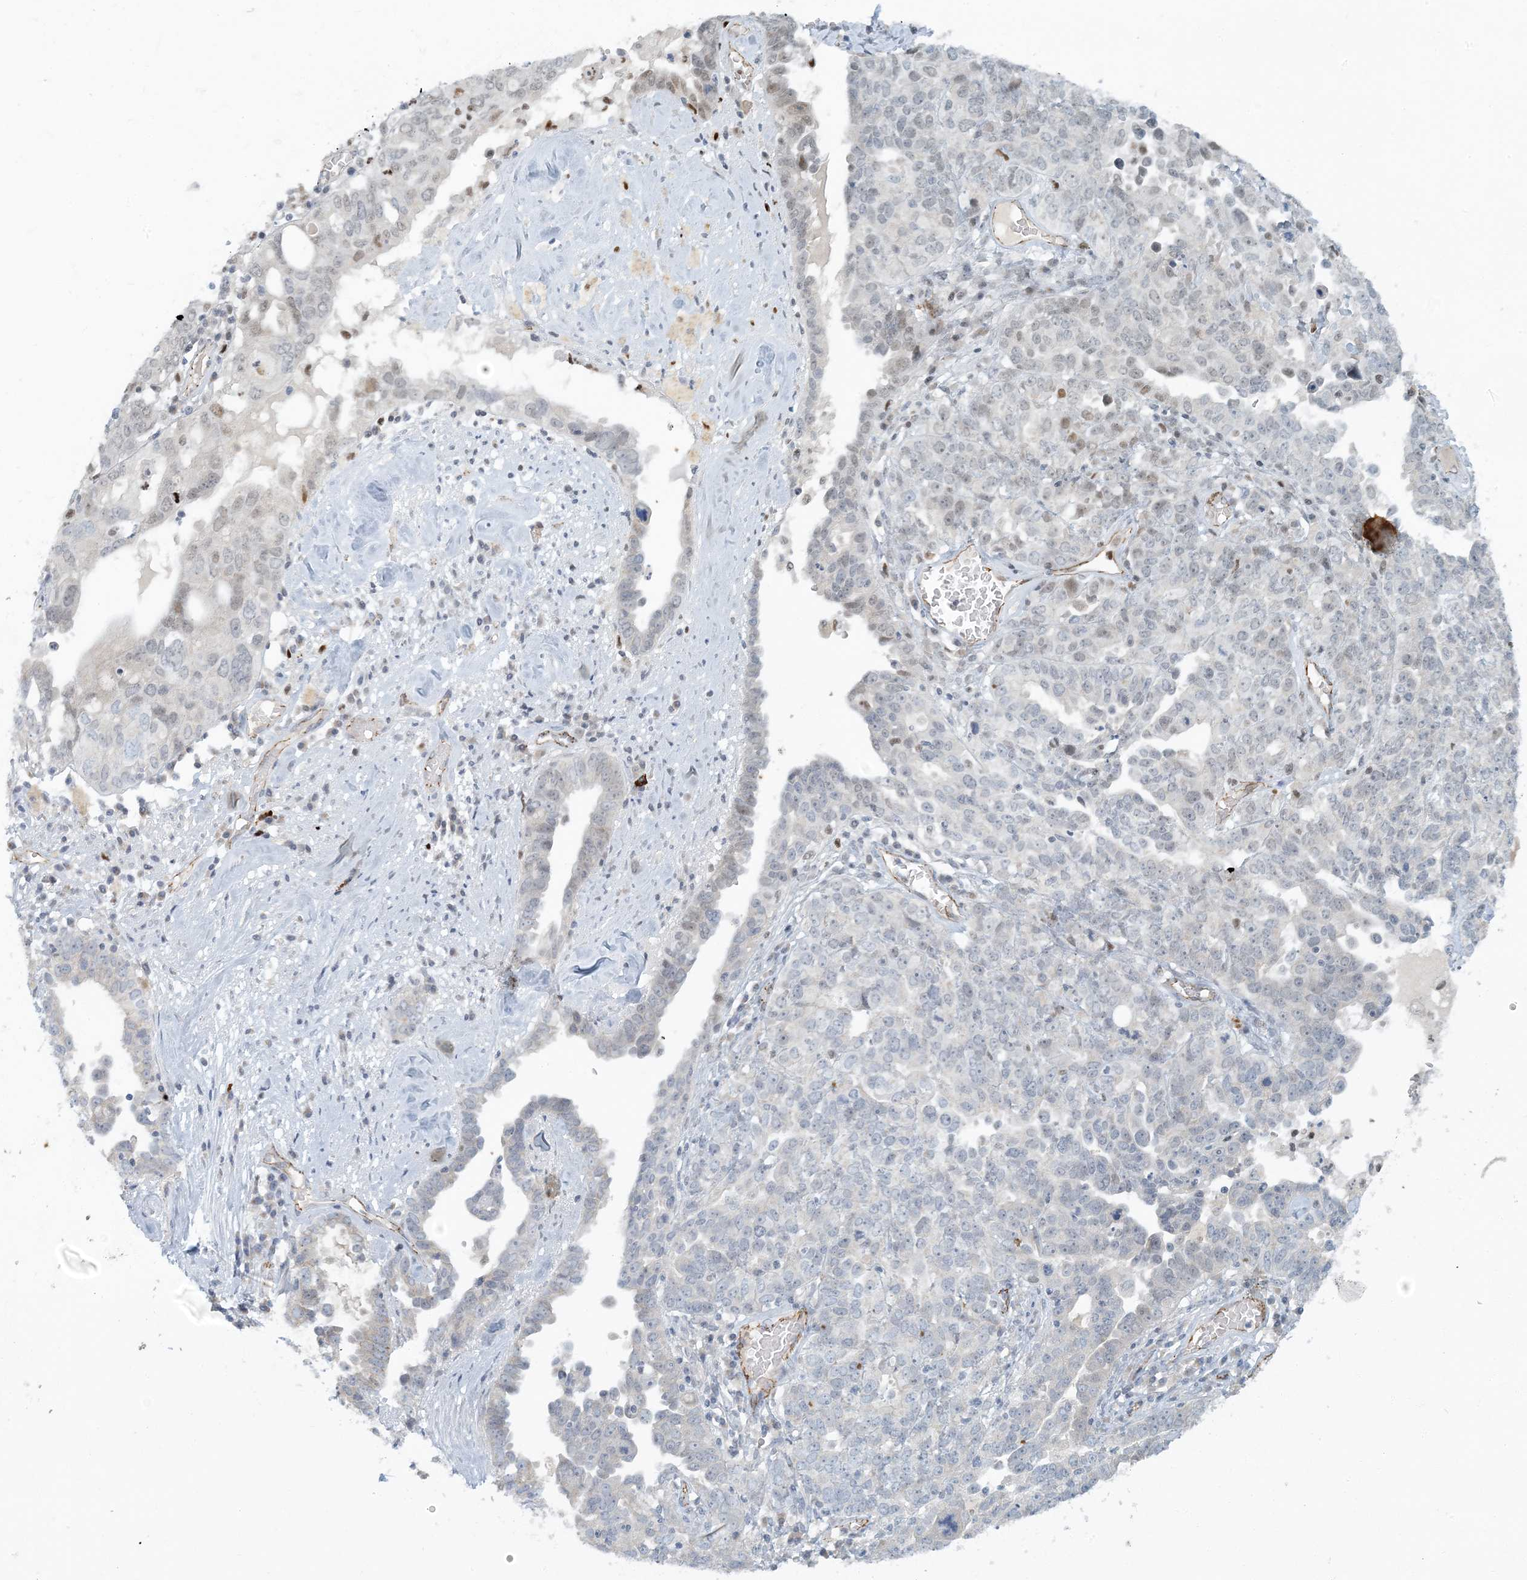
{"staining": {"intensity": "moderate", "quantity": "<25%", "location": "nuclear"}, "tissue": "ovarian cancer", "cell_type": "Tumor cells", "image_type": "cancer", "snomed": [{"axis": "morphology", "description": "Carcinoma, endometroid"}, {"axis": "topography", "description": "Ovary"}], "caption": "Endometroid carcinoma (ovarian) stained with a protein marker shows moderate staining in tumor cells.", "gene": "AK9", "patient": {"sex": "female", "age": 62}}